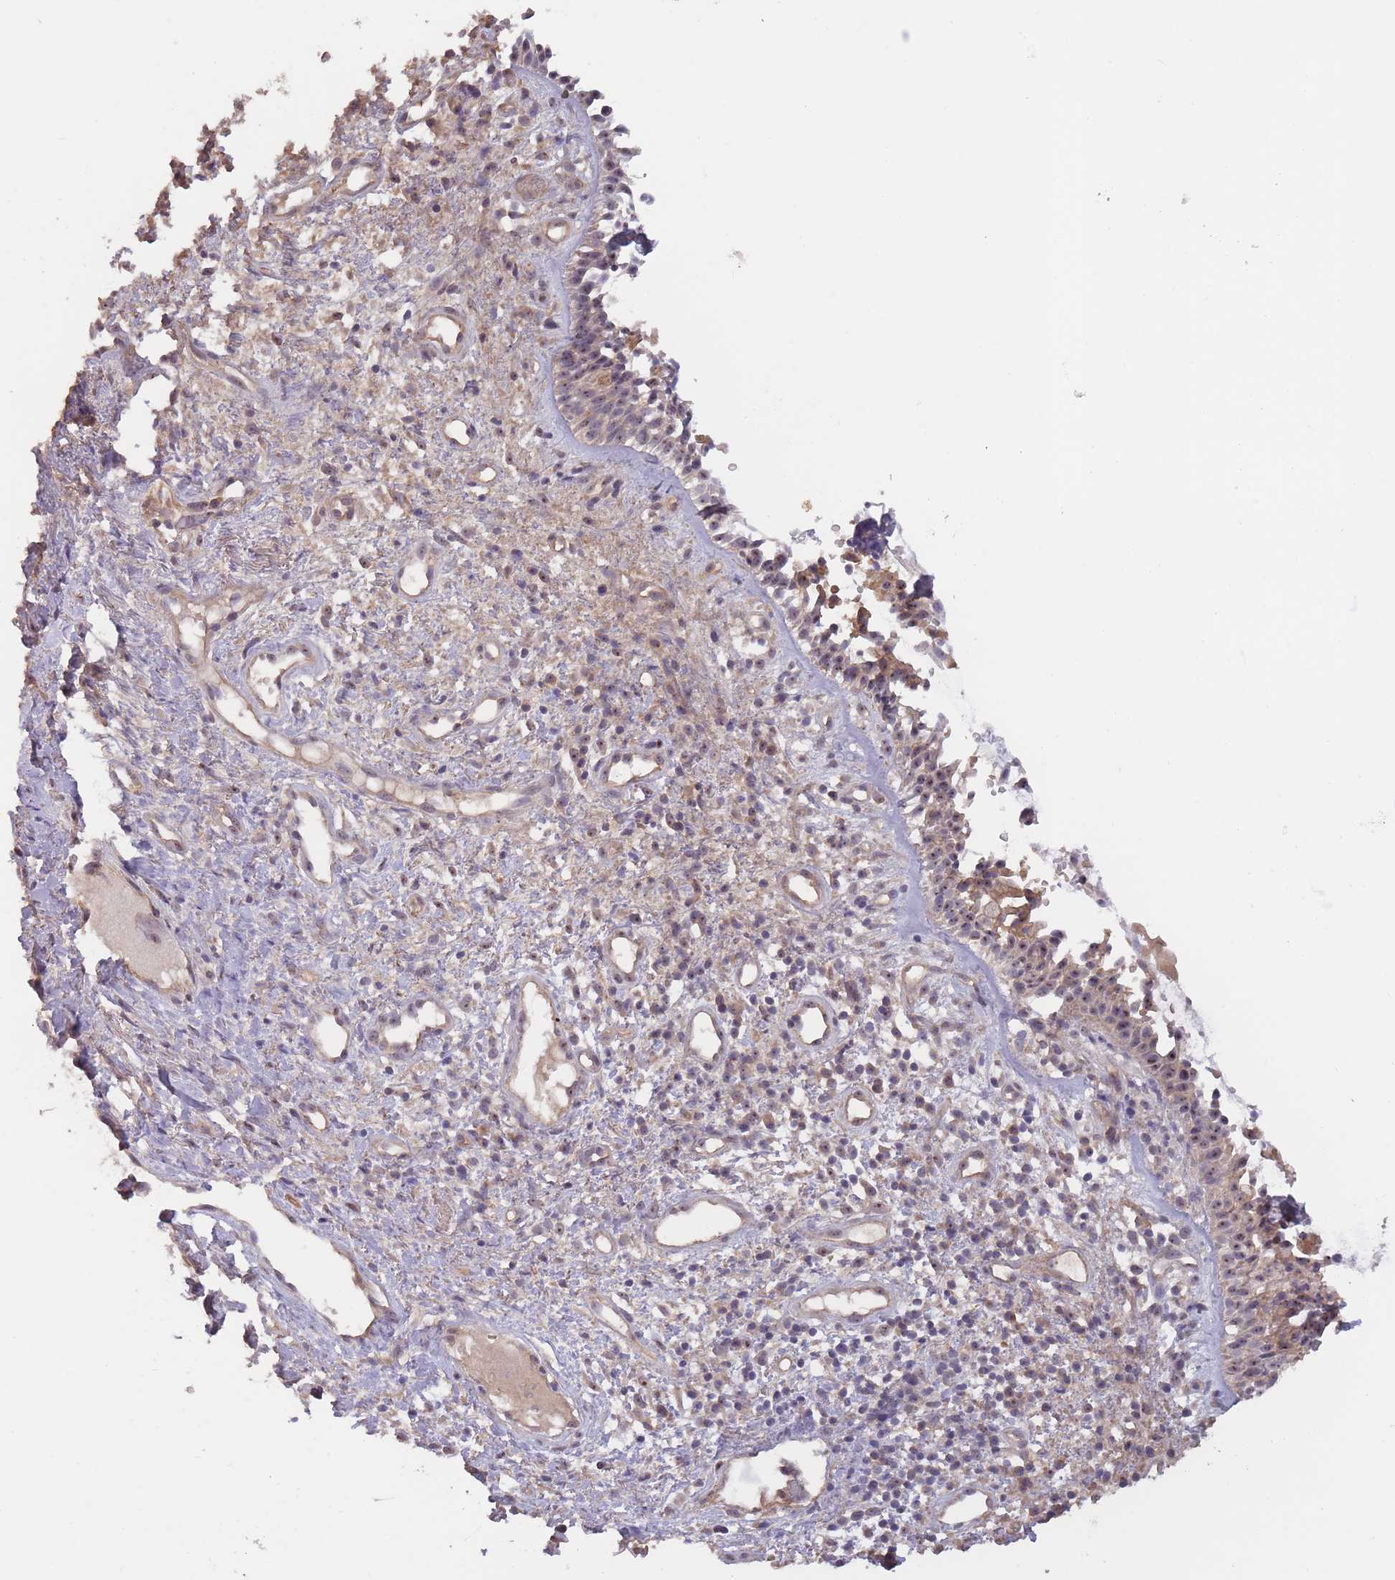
{"staining": {"intensity": "moderate", "quantity": "25%-75%", "location": "cytoplasmic/membranous,nuclear"}, "tissue": "nasopharynx", "cell_type": "Respiratory epithelial cells", "image_type": "normal", "snomed": [{"axis": "morphology", "description": "Normal tissue, NOS"}, {"axis": "topography", "description": "Cartilage tissue"}, {"axis": "topography", "description": "Nasopharynx"}, {"axis": "topography", "description": "Thyroid gland"}], "caption": "Protein staining by IHC displays moderate cytoplasmic/membranous,nuclear expression in about 25%-75% of respiratory epithelial cells in unremarkable nasopharynx.", "gene": "KIAA1755", "patient": {"sex": "male", "age": 63}}